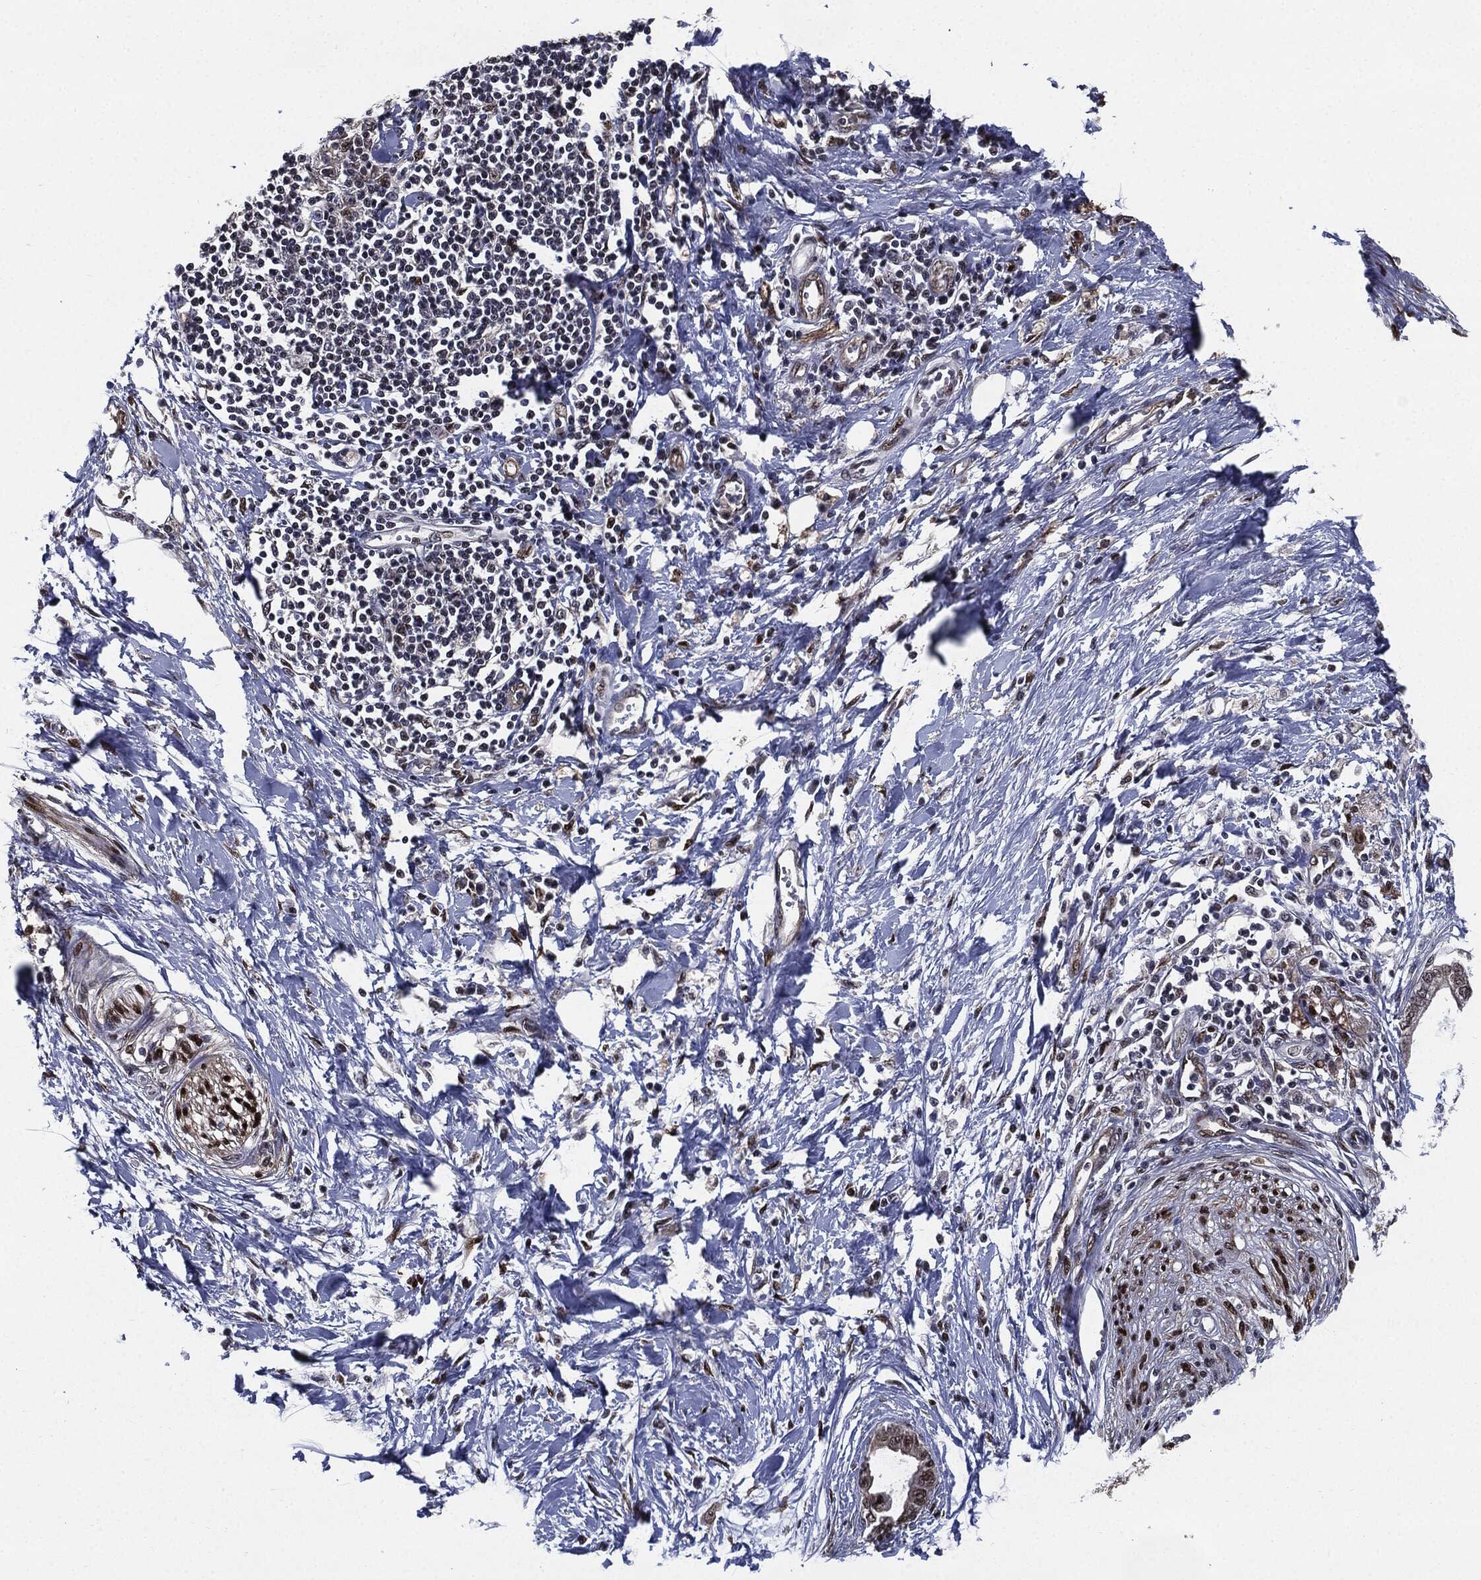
{"staining": {"intensity": "strong", "quantity": ">75%", "location": "nuclear"}, "tissue": "pancreatic cancer", "cell_type": "Tumor cells", "image_type": "cancer", "snomed": [{"axis": "morphology", "description": "Normal tissue, NOS"}, {"axis": "morphology", "description": "Adenocarcinoma, NOS"}, {"axis": "topography", "description": "Pancreas"}, {"axis": "topography", "description": "Duodenum"}], "caption": "Human pancreatic cancer stained with a brown dye exhibits strong nuclear positive staining in about >75% of tumor cells.", "gene": "JUN", "patient": {"sex": "female", "age": 60}}